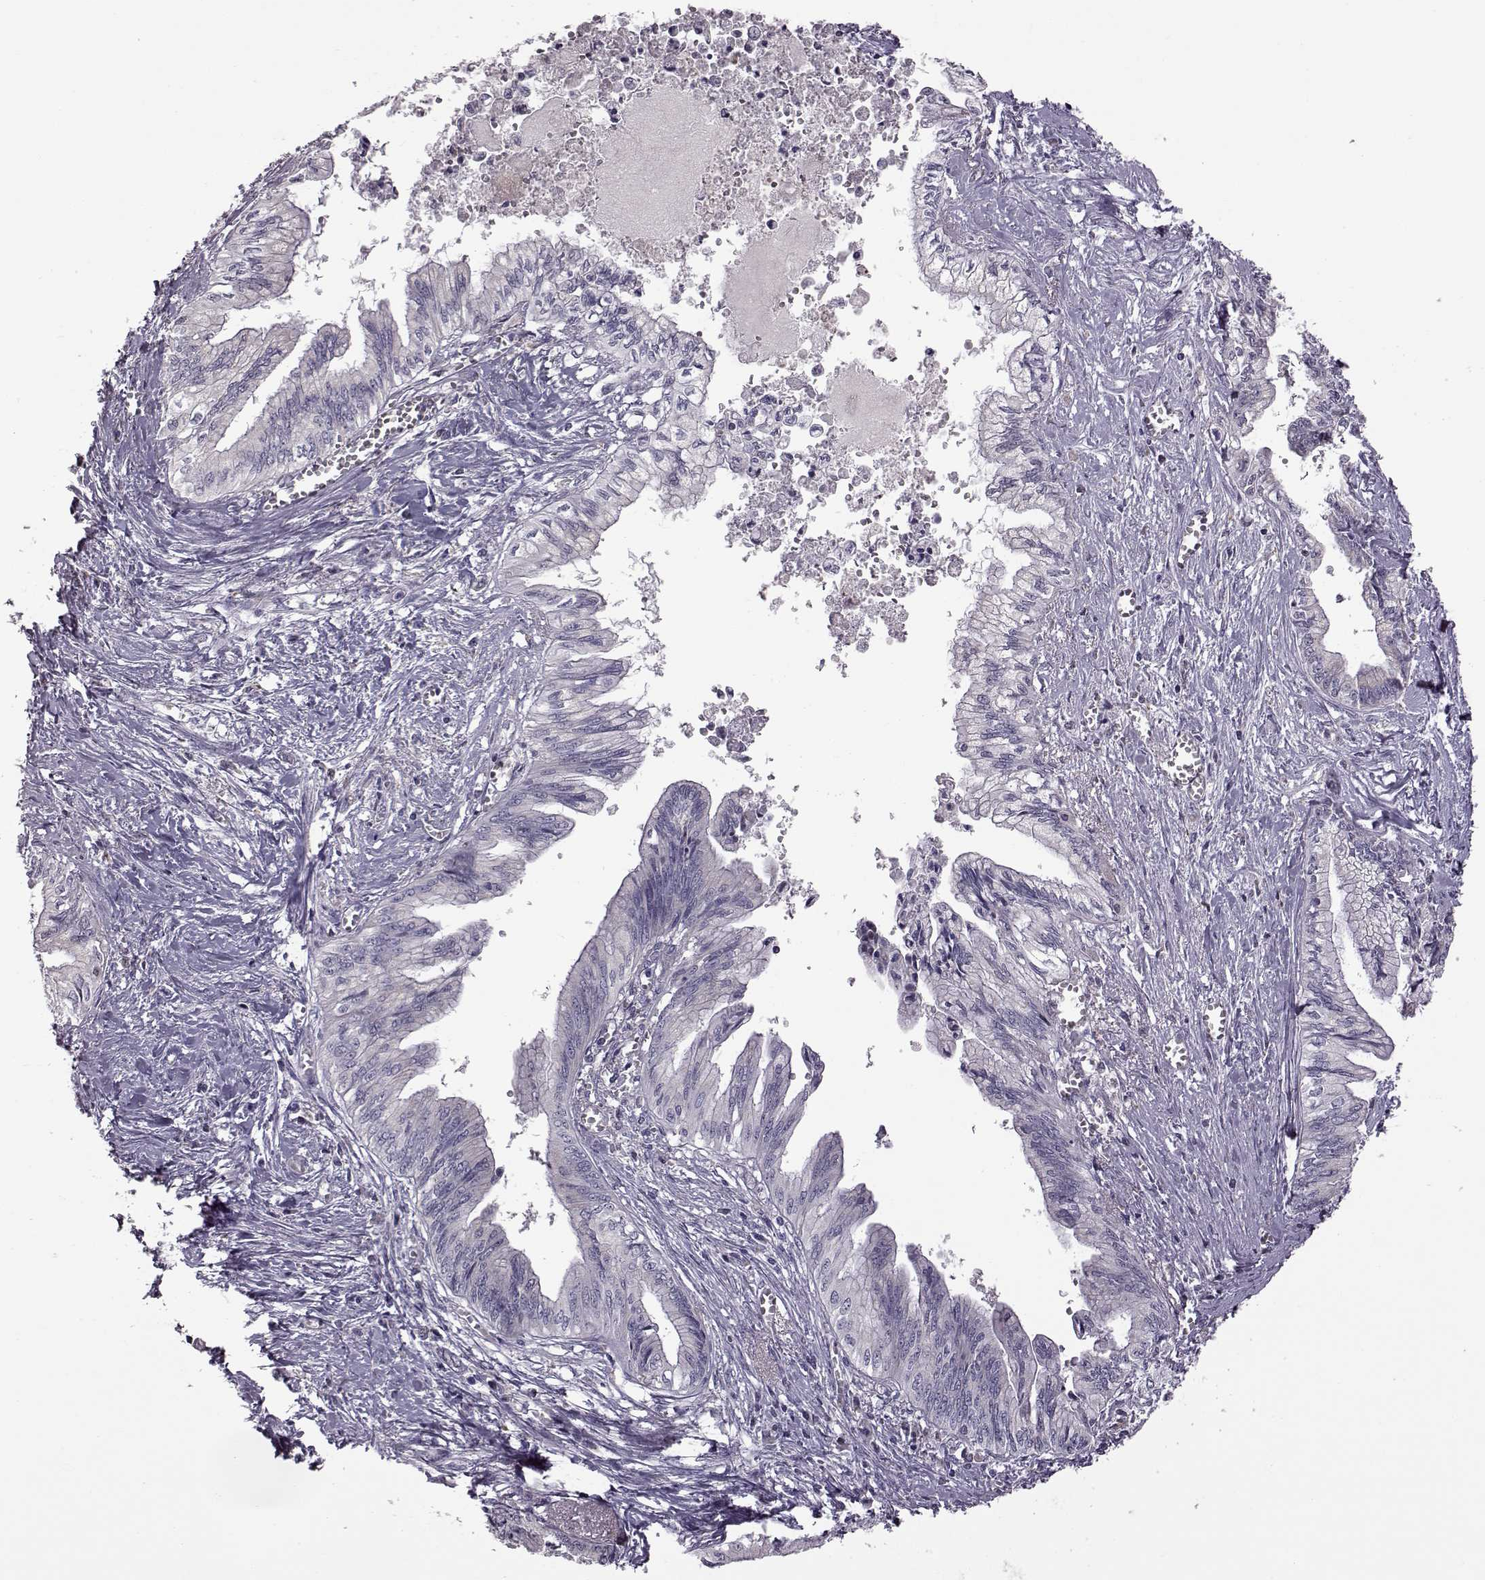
{"staining": {"intensity": "negative", "quantity": "none", "location": "none"}, "tissue": "pancreatic cancer", "cell_type": "Tumor cells", "image_type": "cancer", "snomed": [{"axis": "morphology", "description": "Adenocarcinoma, NOS"}, {"axis": "topography", "description": "Pancreas"}], "caption": "An image of adenocarcinoma (pancreatic) stained for a protein exhibits no brown staining in tumor cells.", "gene": "B3GNT6", "patient": {"sex": "female", "age": 61}}